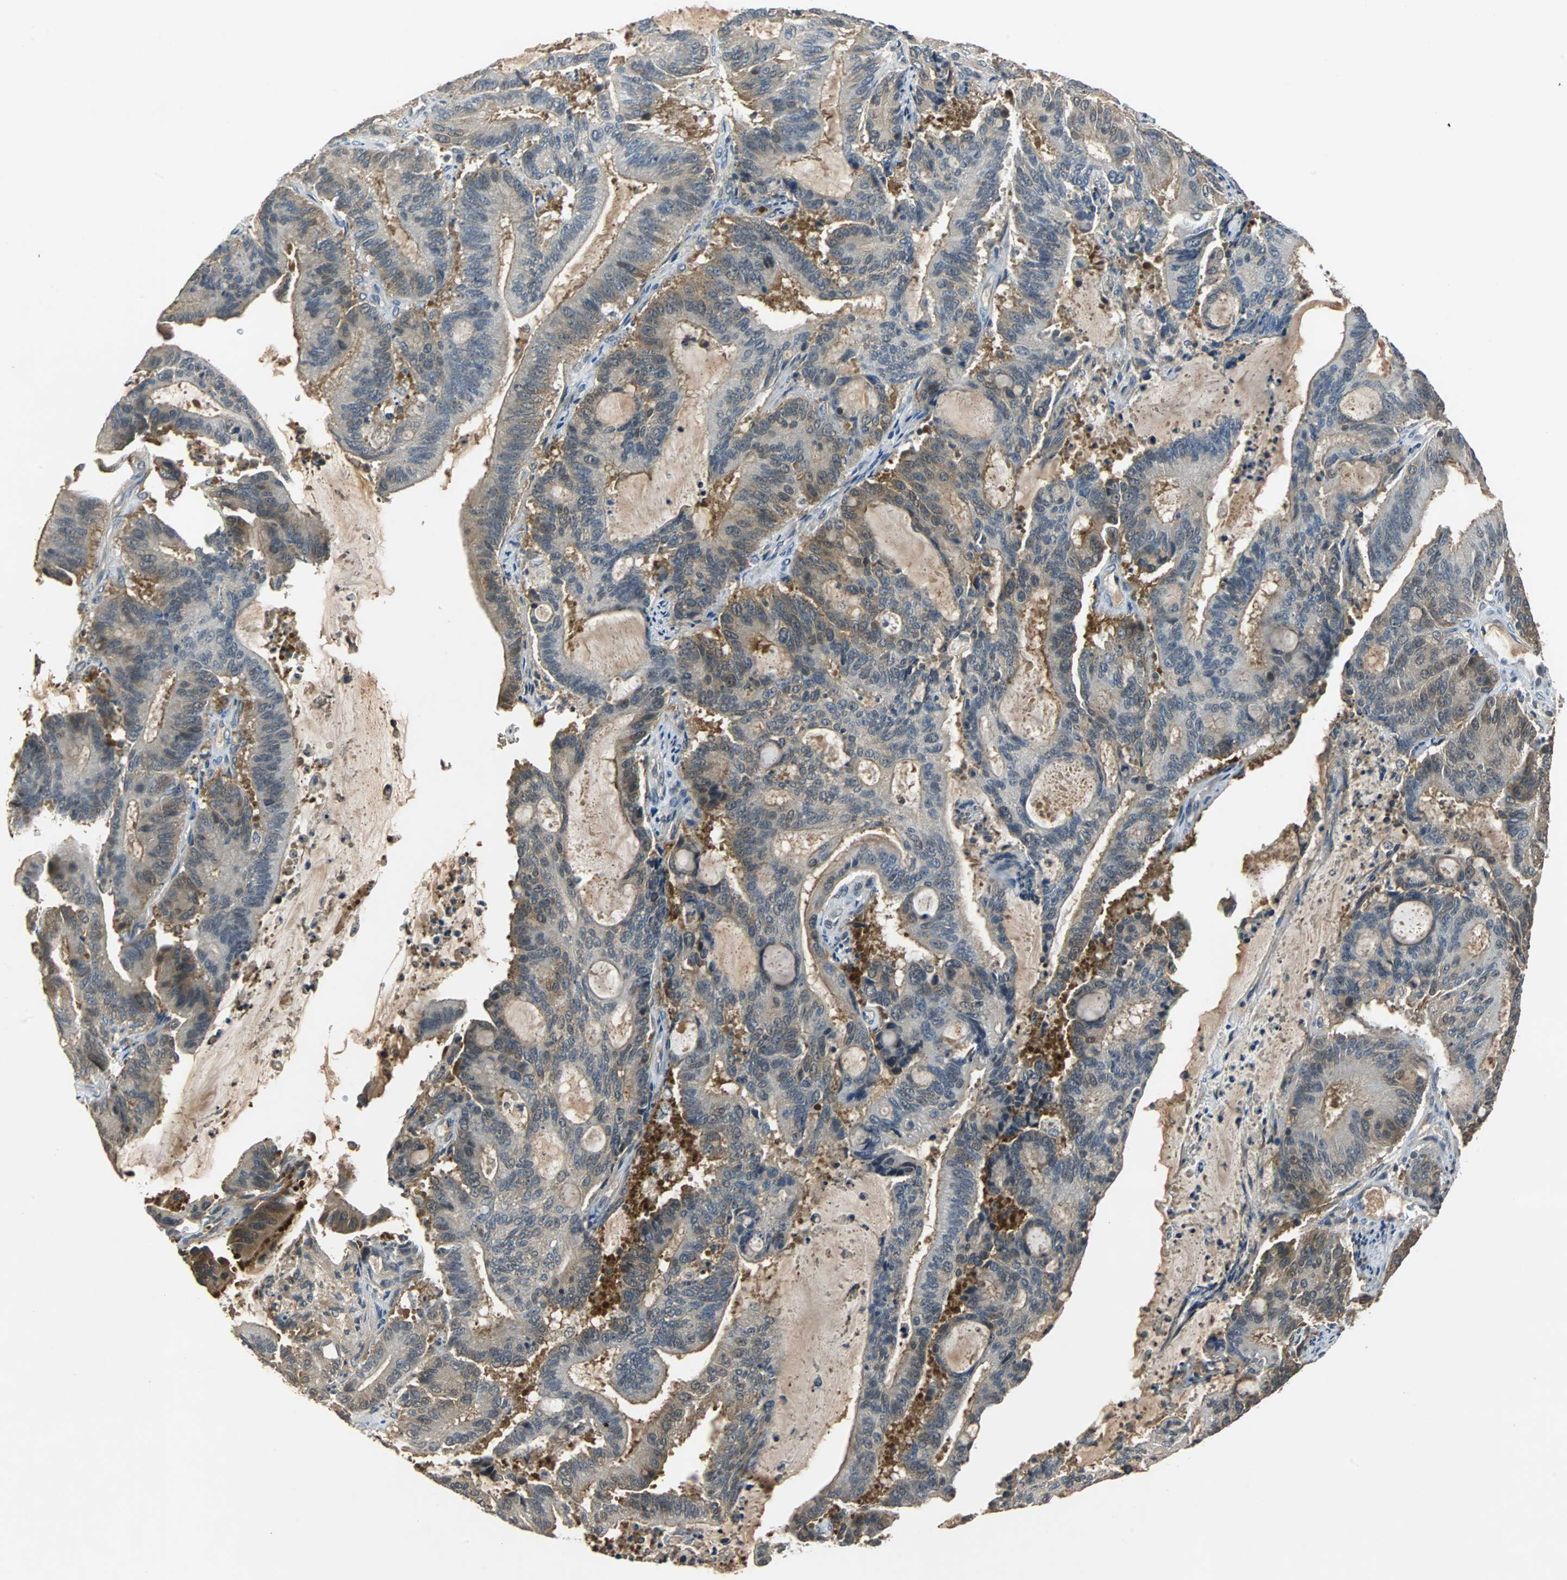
{"staining": {"intensity": "moderate", "quantity": "25%-75%", "location": "cytoplasmic/membranous"}, "tissue": "liver cancer", "cell_type": "Tumor cells", "image_type": "cancer", "snomed": [{"axis": "morphology", "description": "Cholangiocarcinoma"}, {"axis": "topography", "description": "Liver"}], "caption": "Liver cancer (cholangiocarcinoma) stained with a brown dye reveals moderate cytoplasmic/membranous positive positivity in about 25%-75% of tumor cells.", "gene": "ABHD2", "patient": {"sex": "female", "age": 73}}